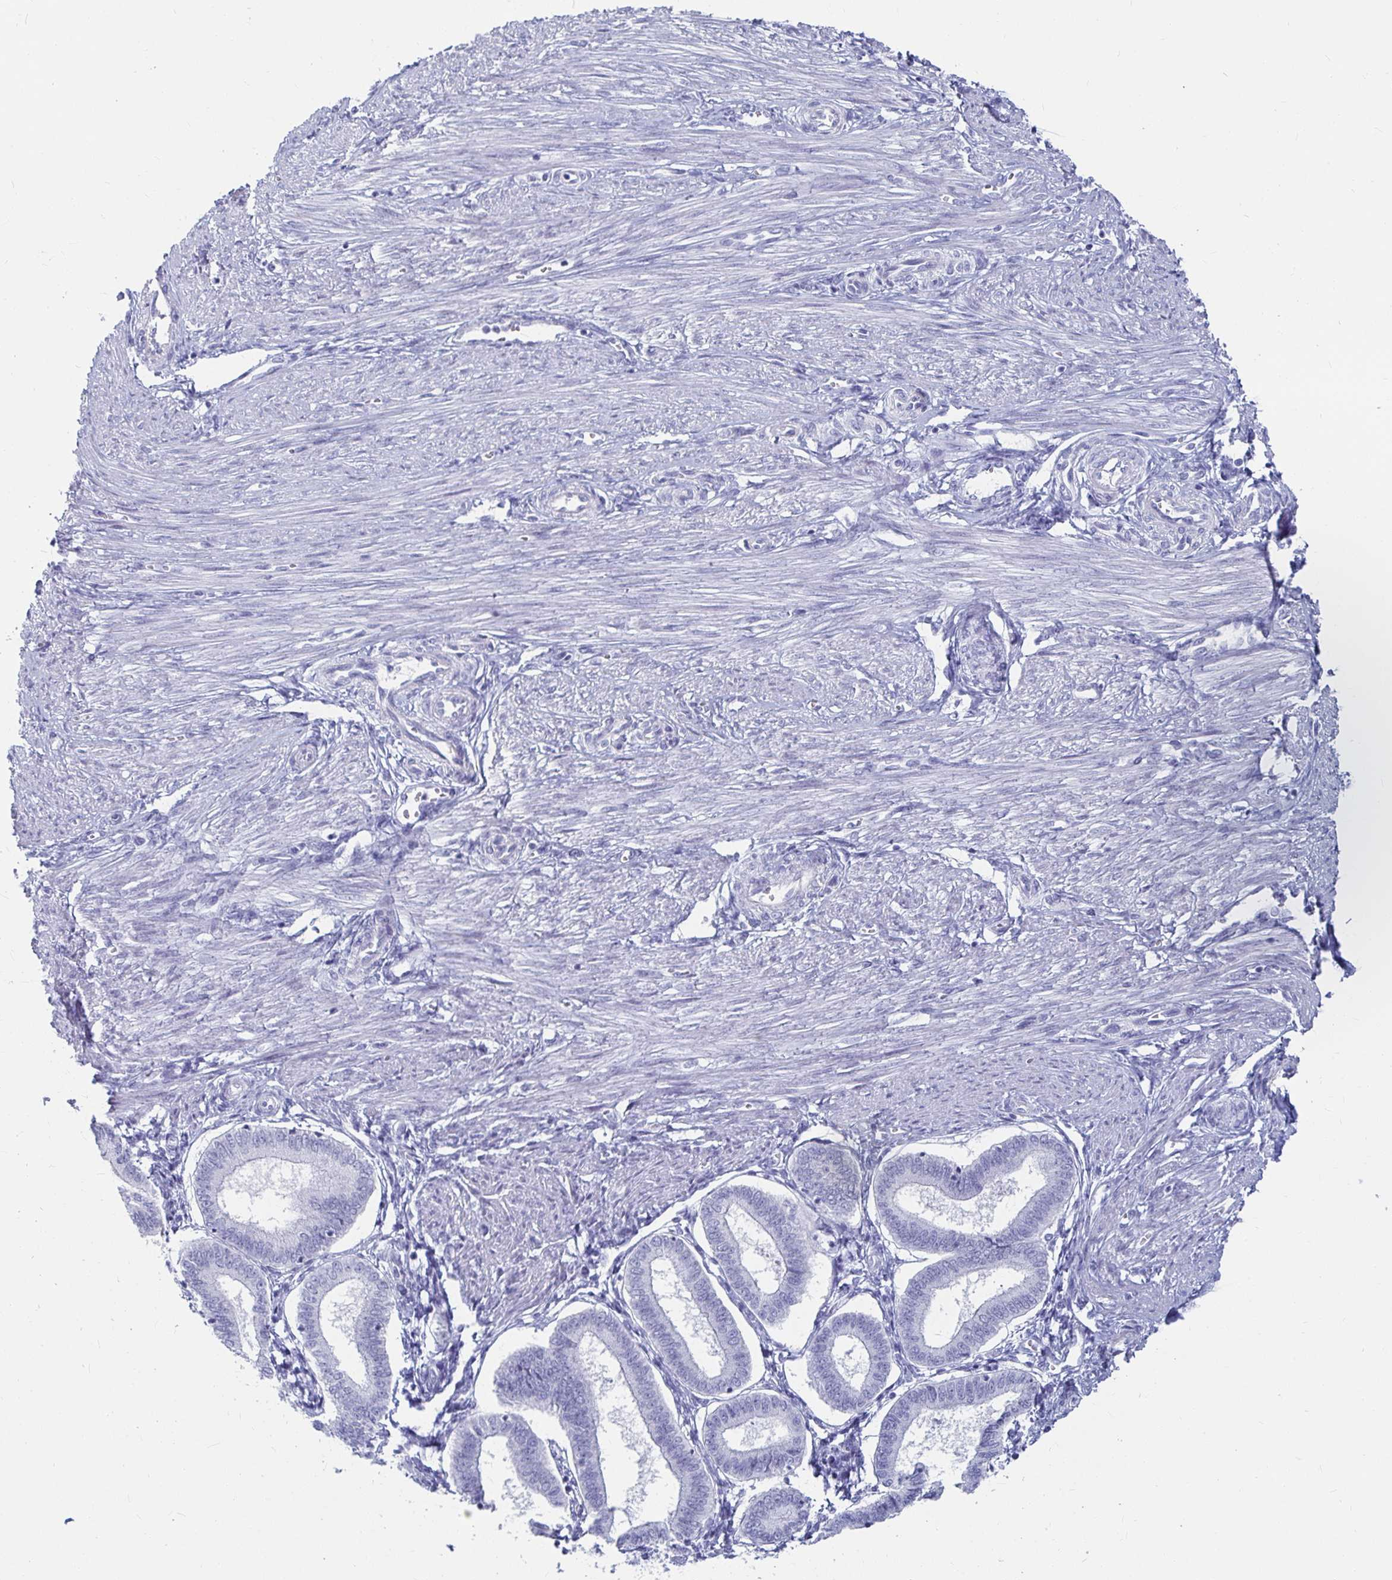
{"staining": {"intensity": "negative", "quantity": "none", "location": "none"}, "tissue": "endometrium", "cell_type": "Cells in endometrial stroma", "image_type": "normal", "snomed": [{"axis": "morphology", "description": "Normal tissue, NOS"}, {"axis": "topography", "description": "Endometrium"}], "caption": "DAB (3,3'-diaminobenzidine) immunohistochemical staining of unremarkable human endometrium reveals no significant positivity in cells in endometrial stroma. (DAB immunohistochemistry (IHC) visualized using brightfield microscopy, high magnification).", "gene": "CA9", "patient": {"sex": "female", "age": 24}}